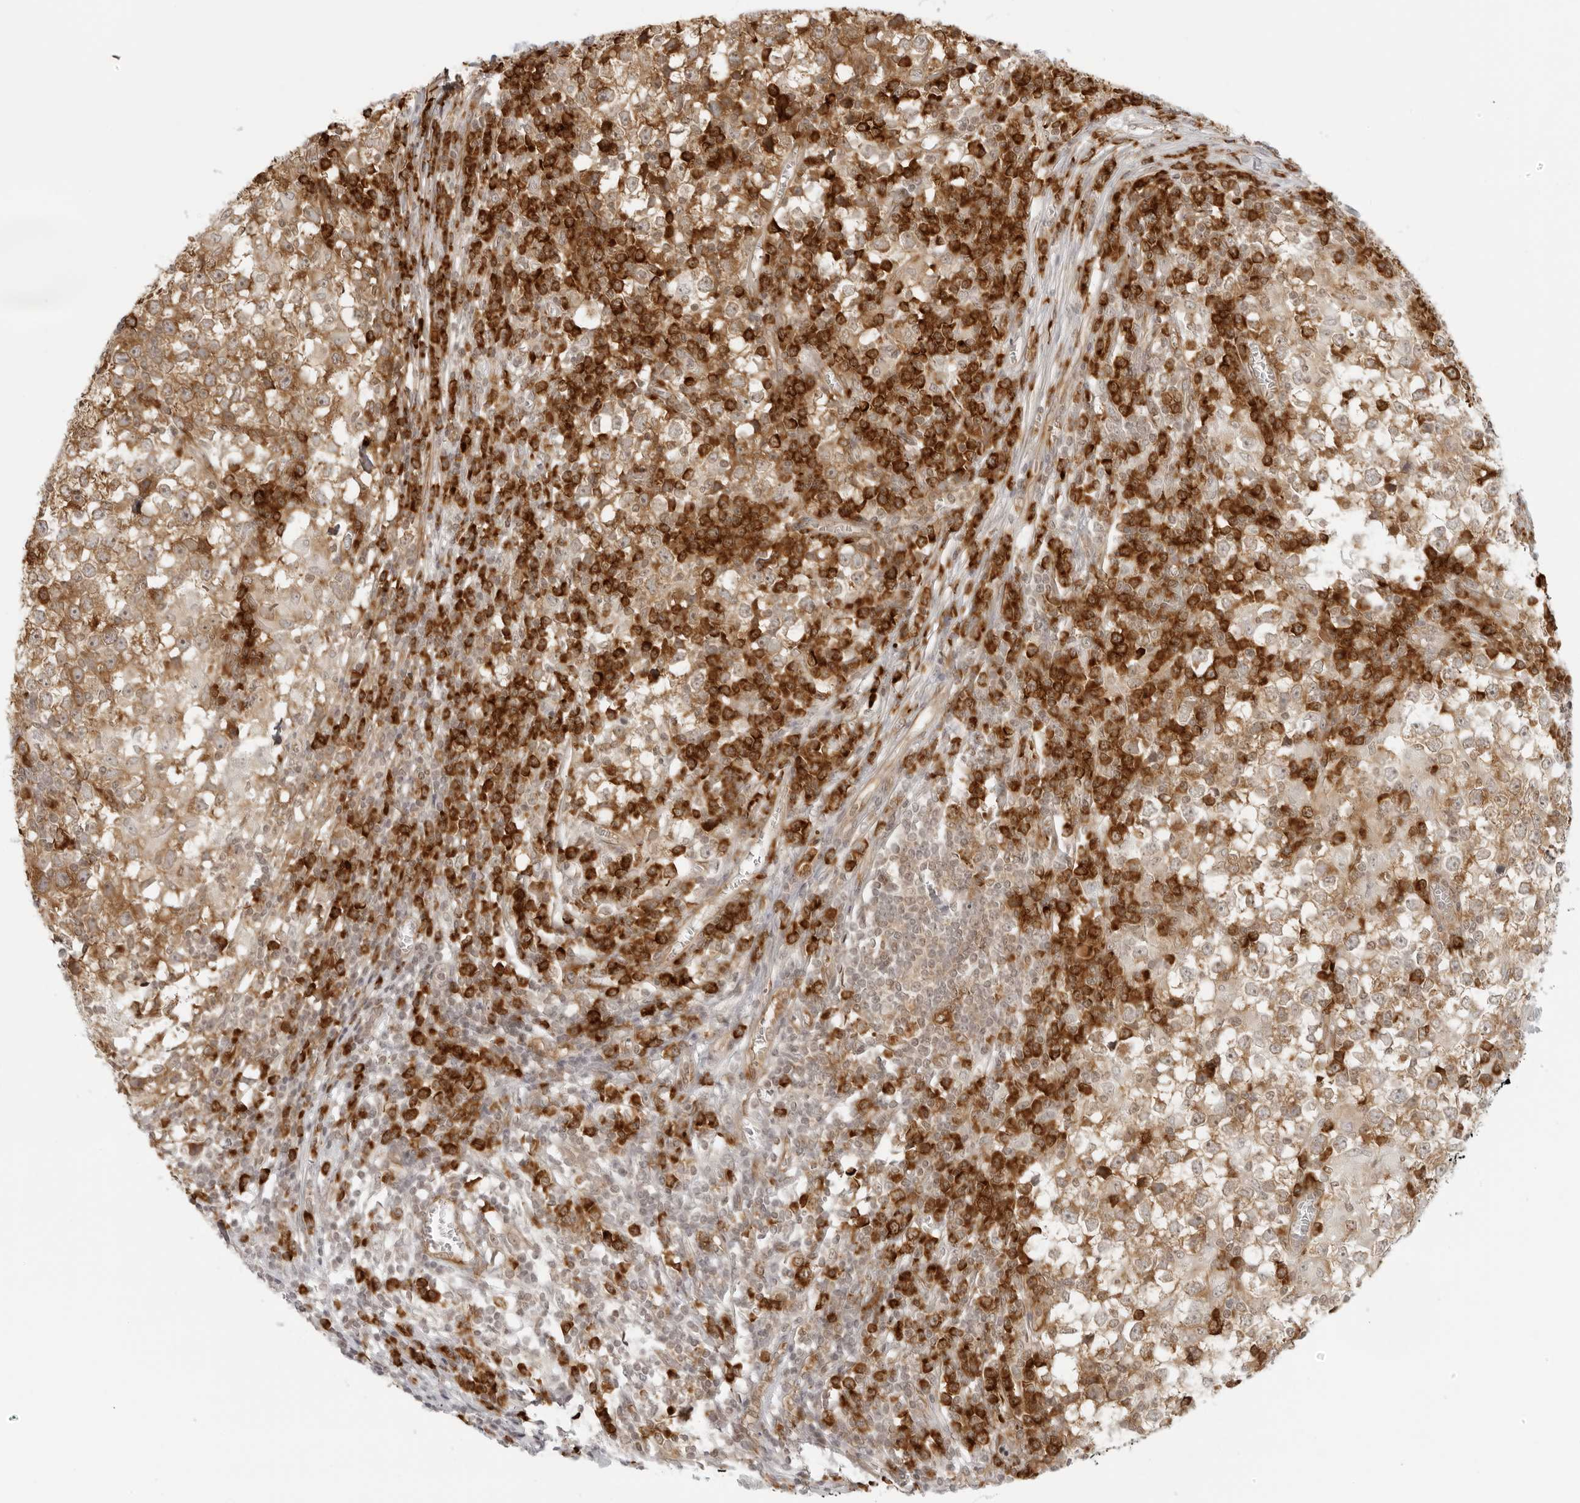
{"staining": {"intensity": "moderate", "quantity": ">75%", "location": "cytoplasmic/membranous"}, "tissue": "testis cancer", "cell_type": "Tumor cells", "image_type": "cancer", "snomed": [{"axis": "morphology", "description": "Seminoma, NOS"}, {"axis": "topography", "description": "Testis"}], "caption": "Moderate cytoplasmic/membranous expression is identified in about >75% of tumor cells in testis cancer.", "gene": "EIF4G1", "patient": {"sex": "male", "age": 65}}